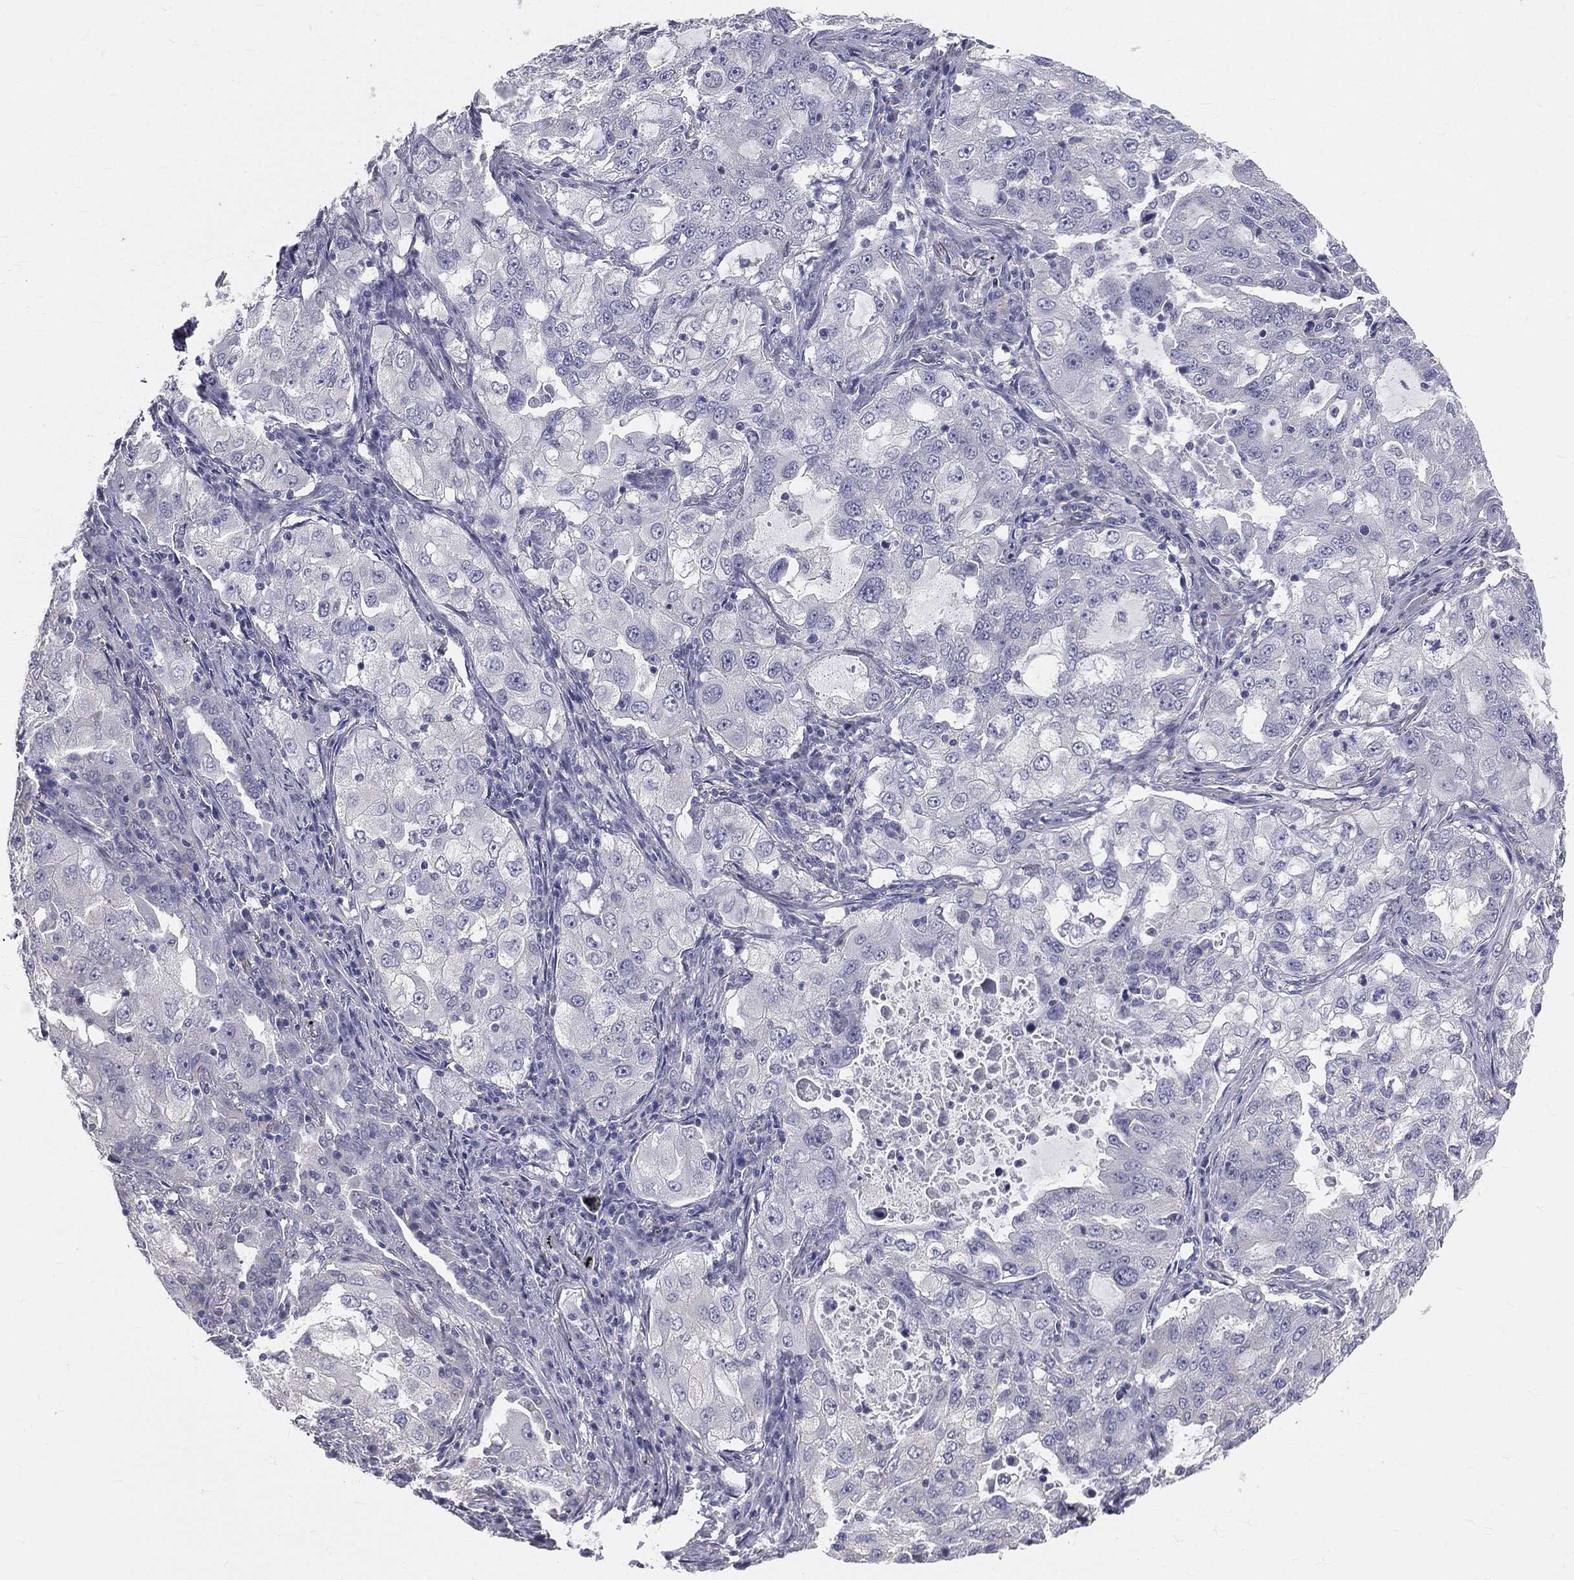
{"staining": {"intensity": "negative", "quantity": "none", "location": "none"}, "tissue": "lung cancer", "cell_type": "Tumor cells", "image_type": "cancer", "snomed": [{"axis": "morphology", "description": "Adenocarcinoma, NOS"}, {"axis": "topography", "description": "Lung"}], "caption": "This is an IHC micrograph of human lung cancer. There is no positivity in tumor cells.", "gene": "MUC13", "patient": {"sex": "female", "age": 61}}